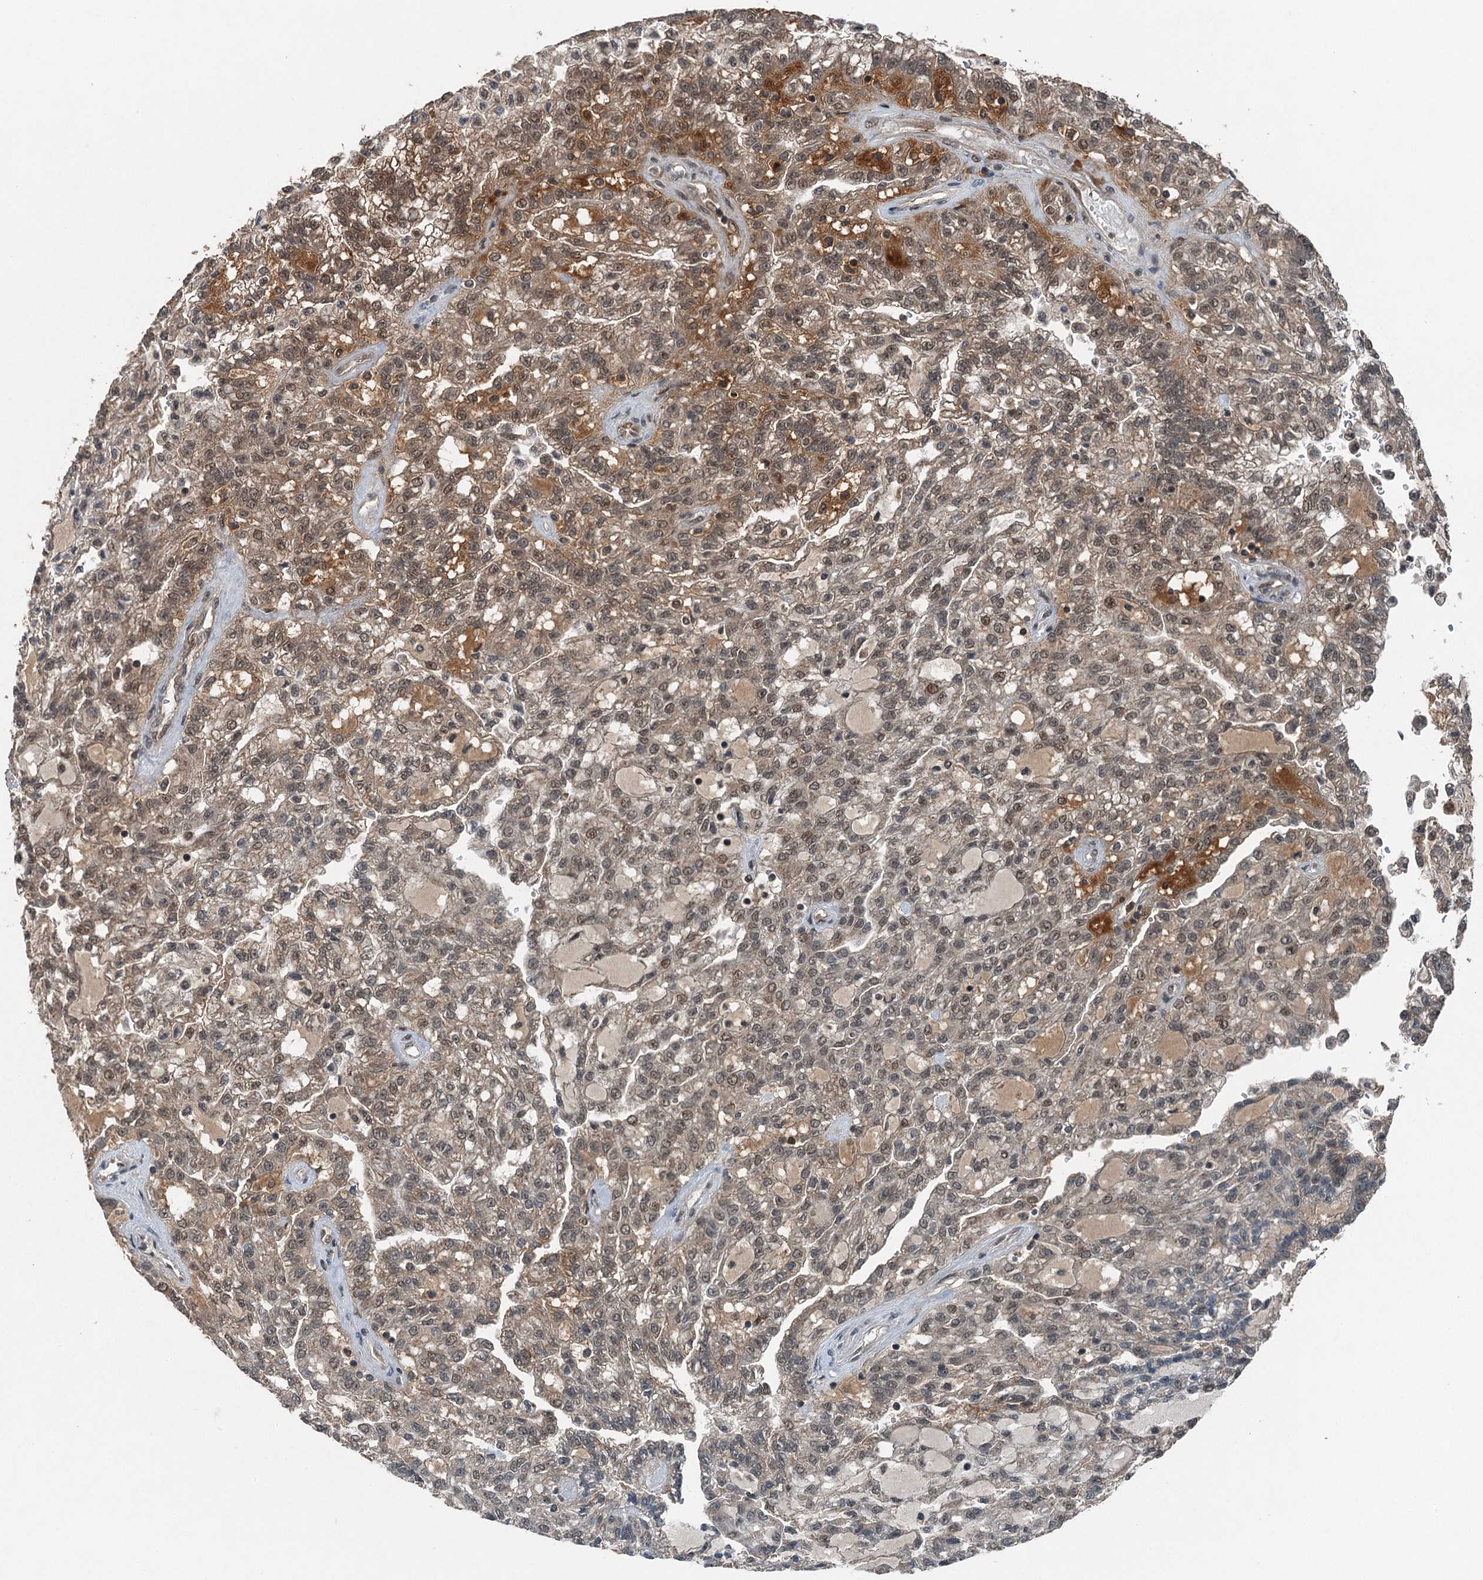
{"staining": {"intensity": "weak", "quantity": "25%-75%", "location": "cytoplasmic/membranous,nuclear"}, "tissue": "renal cancer", "cell_type": "Tumor cells", "image_type": "cancer", "snomed": [{"axis": "morphology", "description": "Adenocarcinoma, NOS"}, {"axis": "topography", "description": "Kidney"}], "caption": "The immunohistochemical stain shows weak cytoplasmic/membranous and nuclear expression in tumor cells of renal adenocarcinoma tissue.", "gene": "UBXN6", "patient": {"sex": "male", "age": 63}}